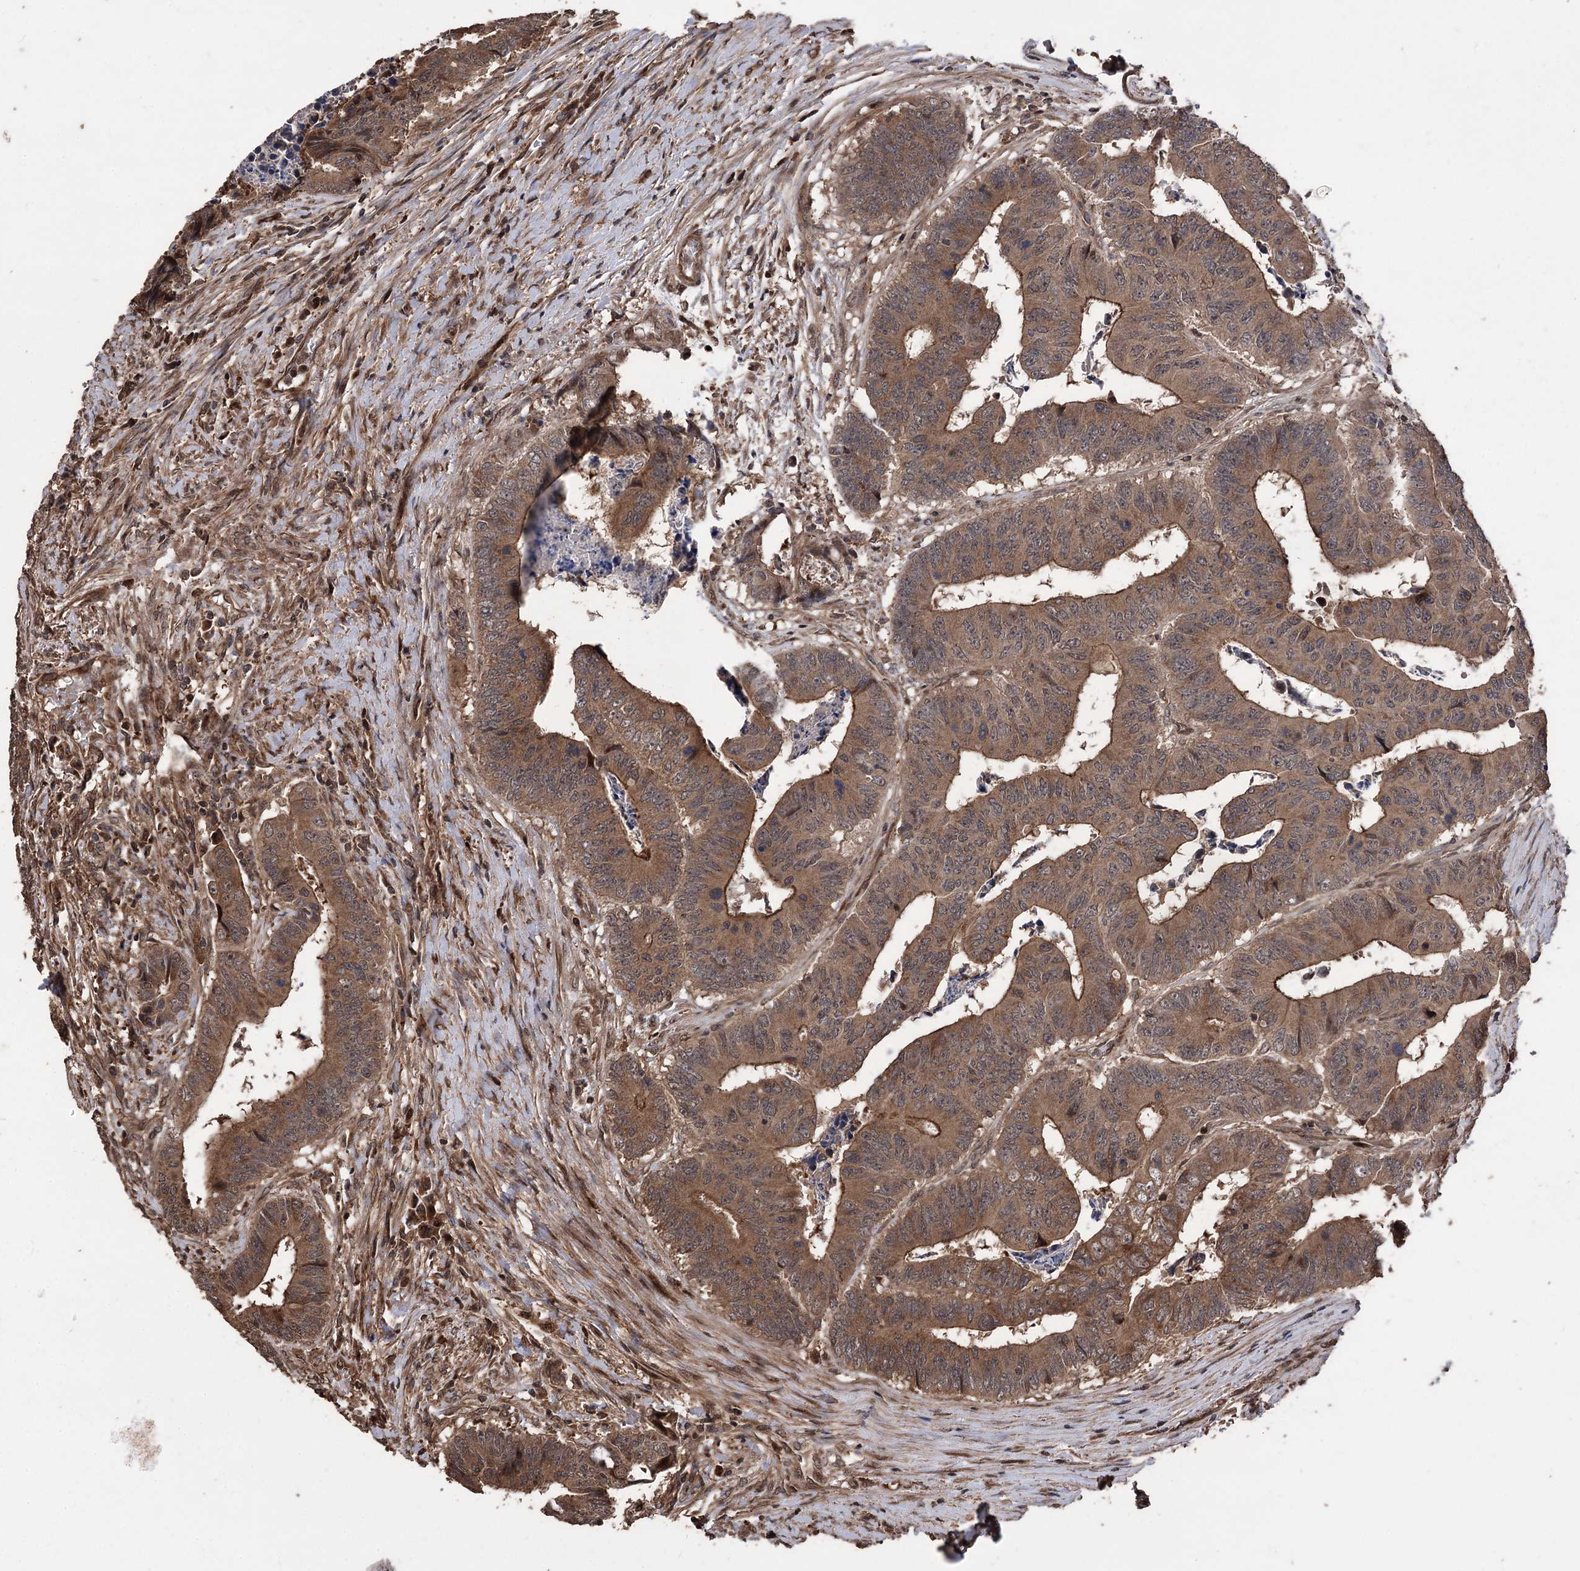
{"staining": {"intensity": "moderate", "quantity": ">75%", "location": "cytoplasmic/membranous"}, "tissue": "colorectal cancer", "cell_type": "Tumor cells", "image_type": "cancer", "snomed": [{"axis": "morphology", "description": "Adenocarcinoma, NOS"}, {"axis": "topography", "description": "Rectum"}], "caption": "Brown immunohistochemical staining in colorectal cancer reveals moderate cytoplasmic/membranous positivity in approximately >75% of tumor cells.", "gene": "RASSF3", "patient": {"sex": "male", "age": 84}}